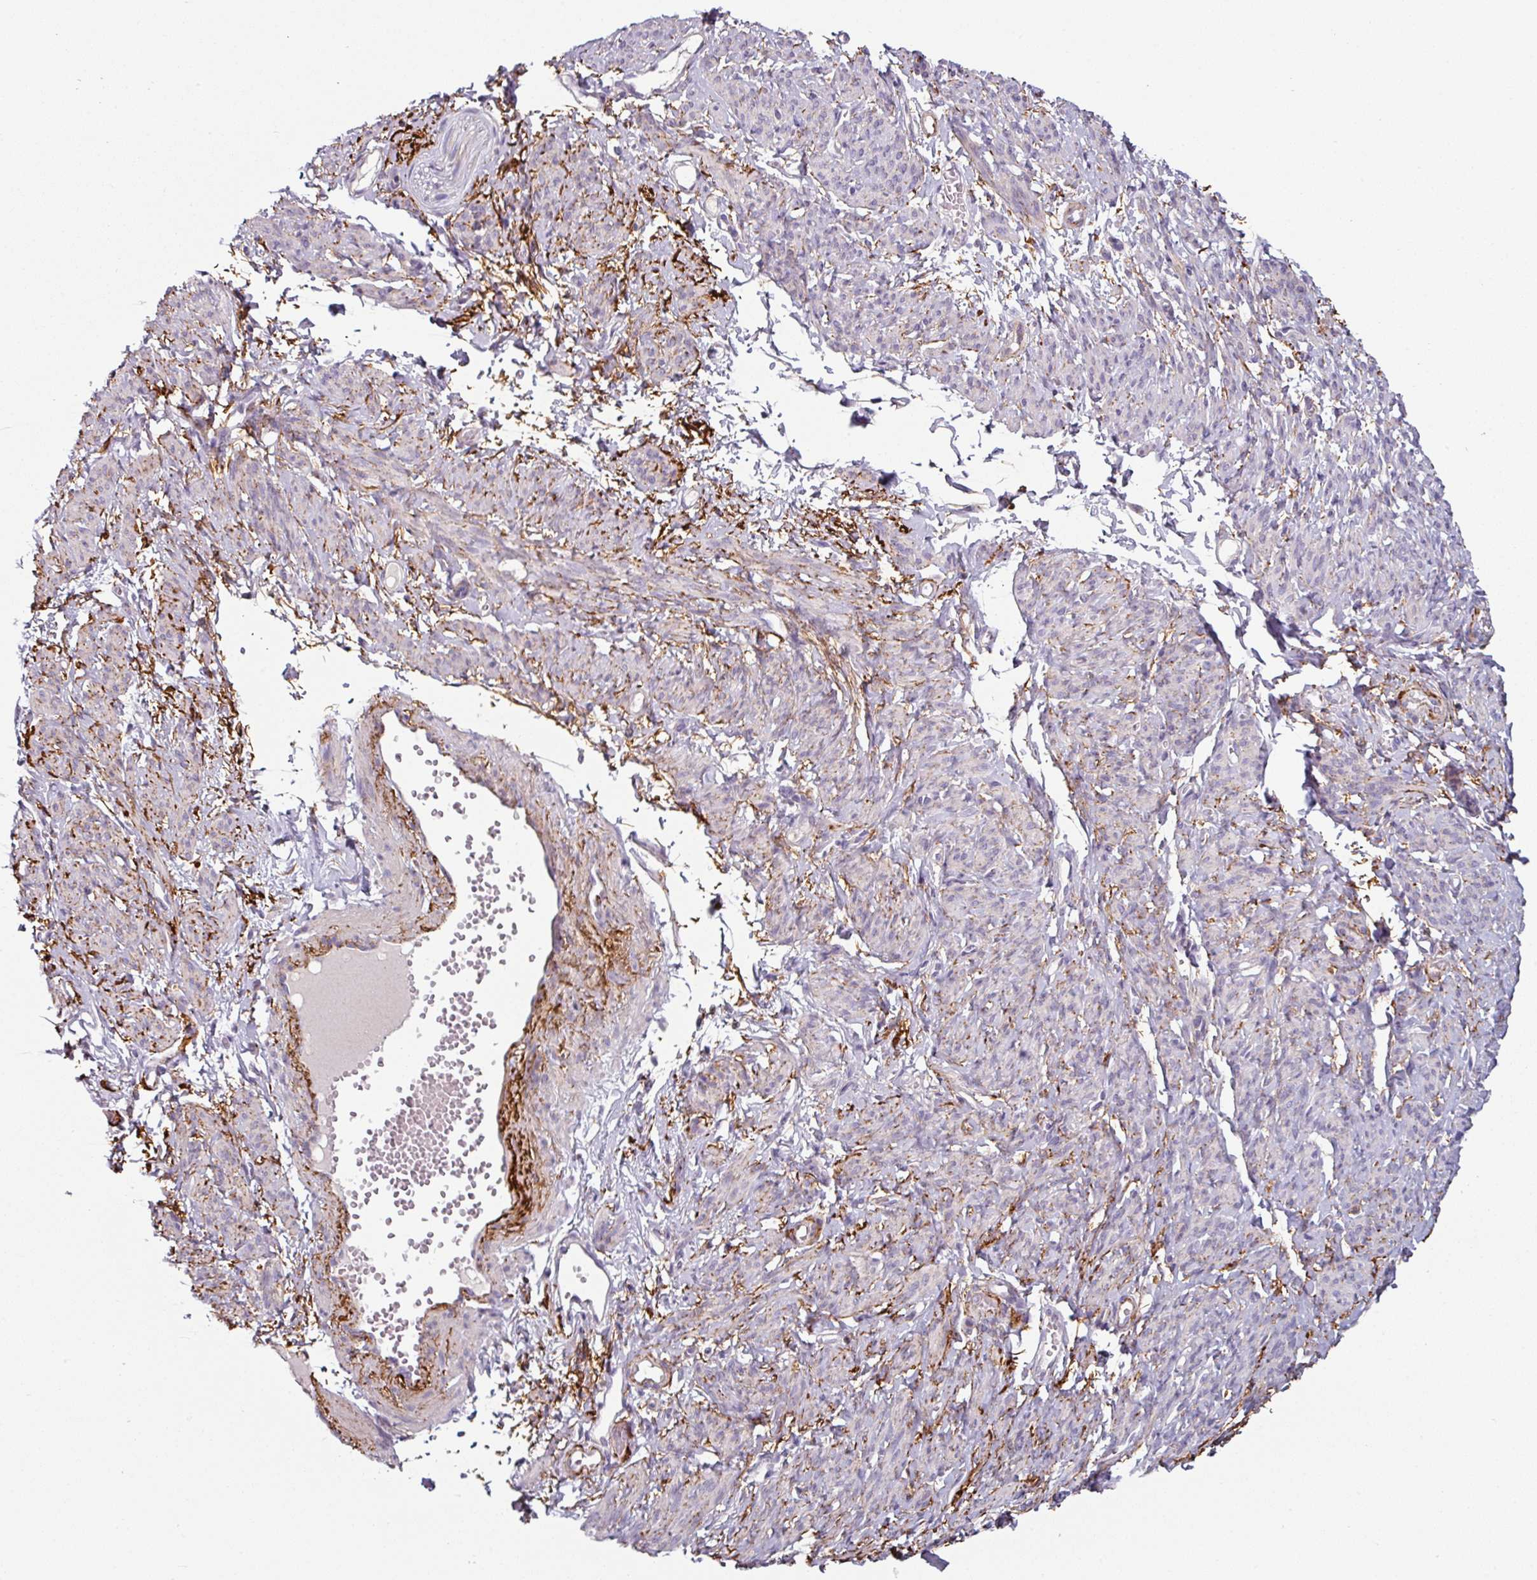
{"staining": {"intensity": "moderate", "quantity": "25%-75%", "location": "cytoplasmic/membranous"}, "tissue": "smooth muscle", "cell_type": "Smooth muscle cells", "image_type": "normal", "snomed": [{"axis": "morphology", "description": "Normal tissue, NOS"}, {"axis": "topography", "description": "Smooth muscle"}], "caption": "An image of human smooth muscle stained for a protein reveals moderate cytoplasmic/membranous brown staining in smooth muscle cells. (DAB IHC, brown staining for protein, blue staining for nuclei).", "gene": "MTMR14", "patient": {"sex": "female", "age": 65}}